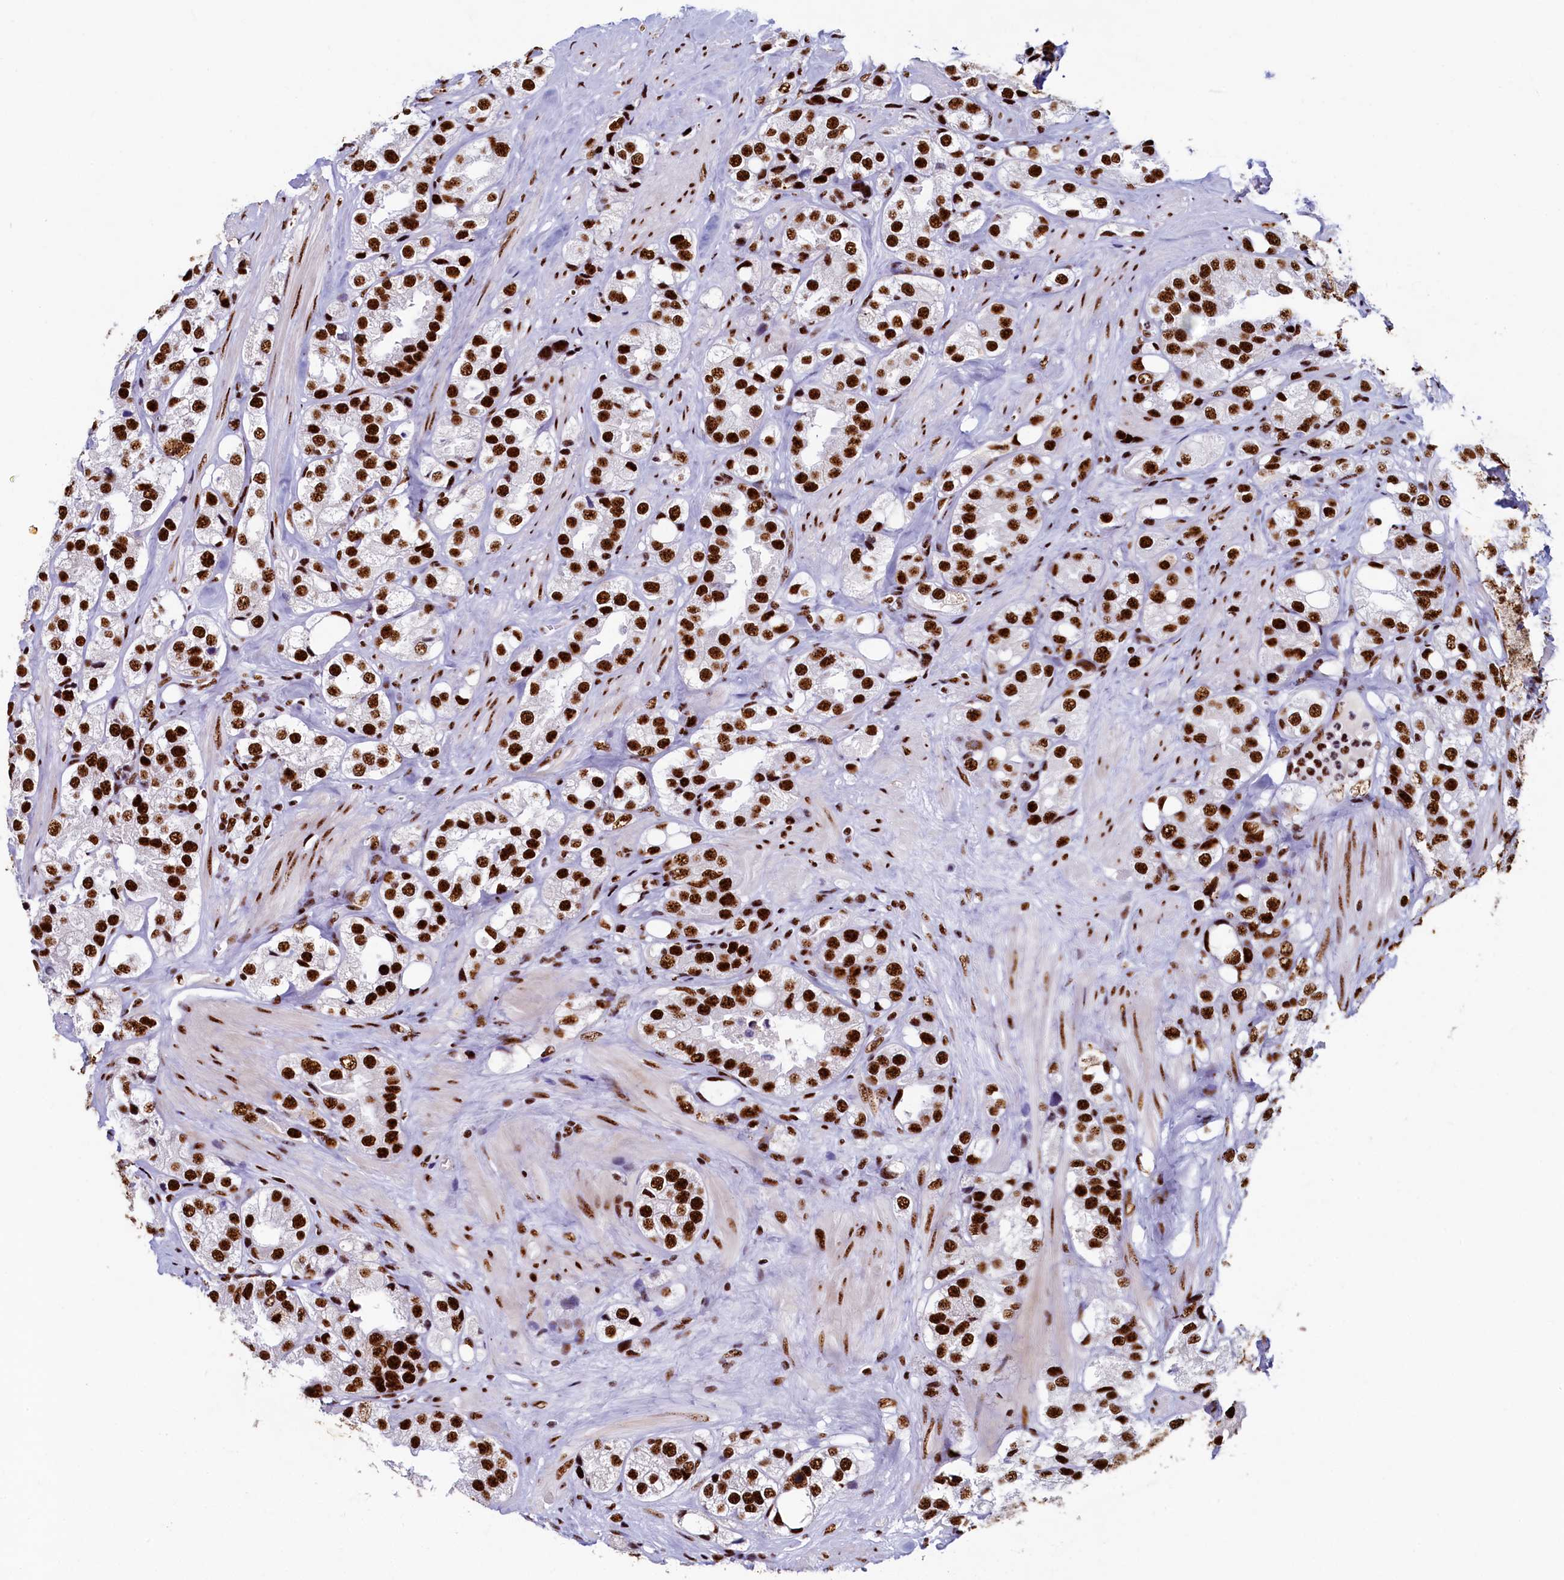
{"staining": {"intensity": "strong", "quantity": ">75%", "location": "nuclear"}, "tissue": "prostate cancer", "cell_type": "Tumor cells", "image_type": "cancer", "snomed": [{"axis": "morphology", "description": "Adenocarcinoma, NOS"}, {"axis": "topography", "description": "Prostate"}], "caption": "Tumor cells demonstrate high levels of strong nuclear expression in about >75% of cells in human adenocarcinoma (prostate). The staining is performed using DAB (3,3'-diaminobenzidine) brown chromogen to label protein expression. The nuclei are counter-stained blue using hematoxylin.", "gene": "SRRM2", "patient": {"sex": "male", "age": 79}}